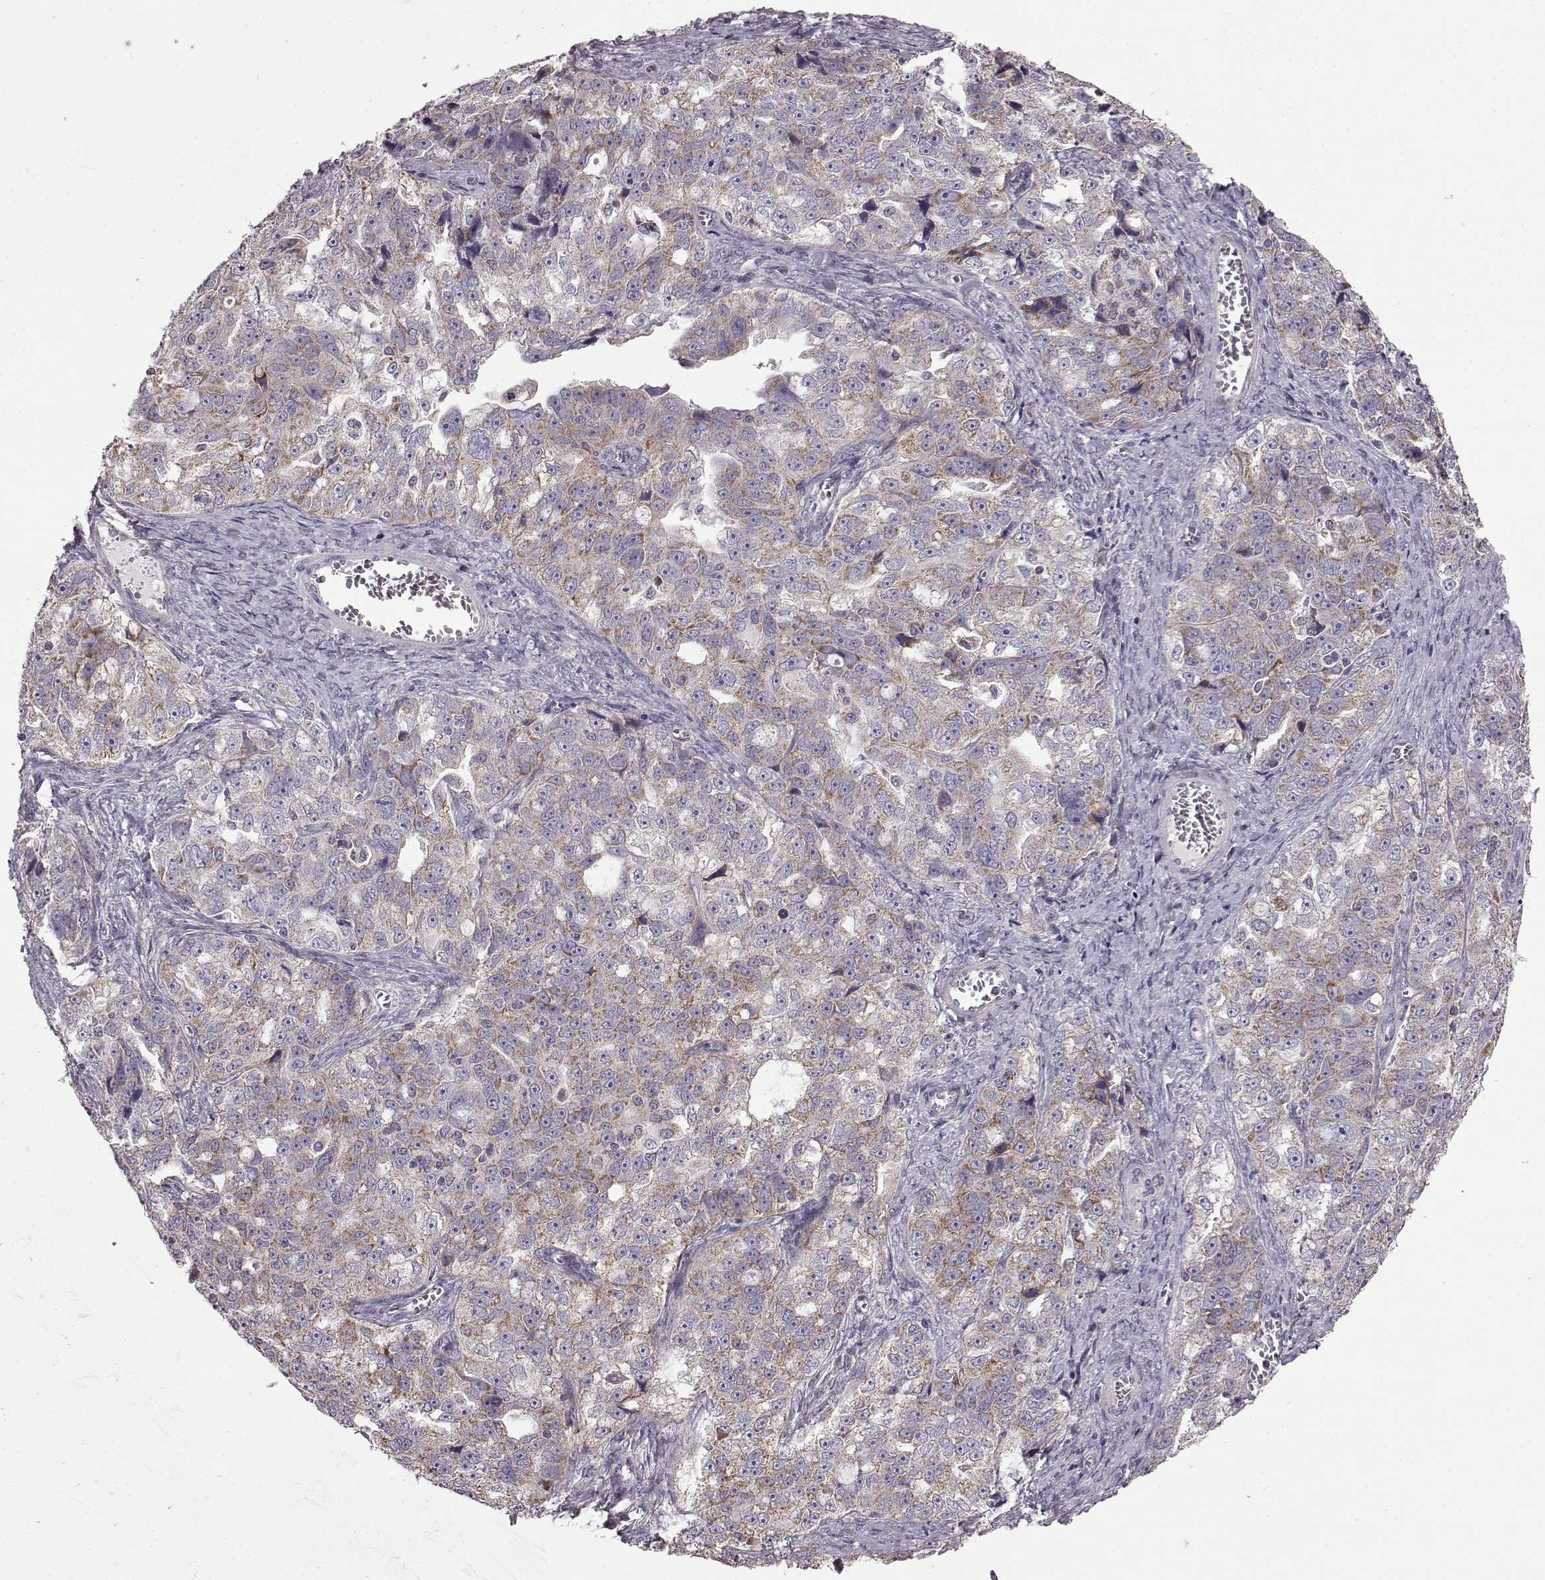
{"staining": {"intensity": "moderate", "quantity": "25%-75%", "location": "cytoplasmic/membranous"}, "tissue": "ovarian cancer", "cell_type": "Tumor cells", "image_type": "cancer", "snomed": [{"axis": "morphology", "description": "Cystadenocarcinoma, serous, NOS"}, {"axis": "topography", "description": "Ovary"}], "caption": "Immunohistochemistry (IHC) (DAB (3,3'-diaminobenzidine)) staining of serous cystadenocarcinoma (ovarian) reveals moderate cytoplasmic/membranous protein expression in about 25%-75% of tumor cells. (DAB IHC, brown staining for protein, blue staining for nuclei).", "gene": "FAM8A1", "patient": {"sex": "female", "age": 51}}